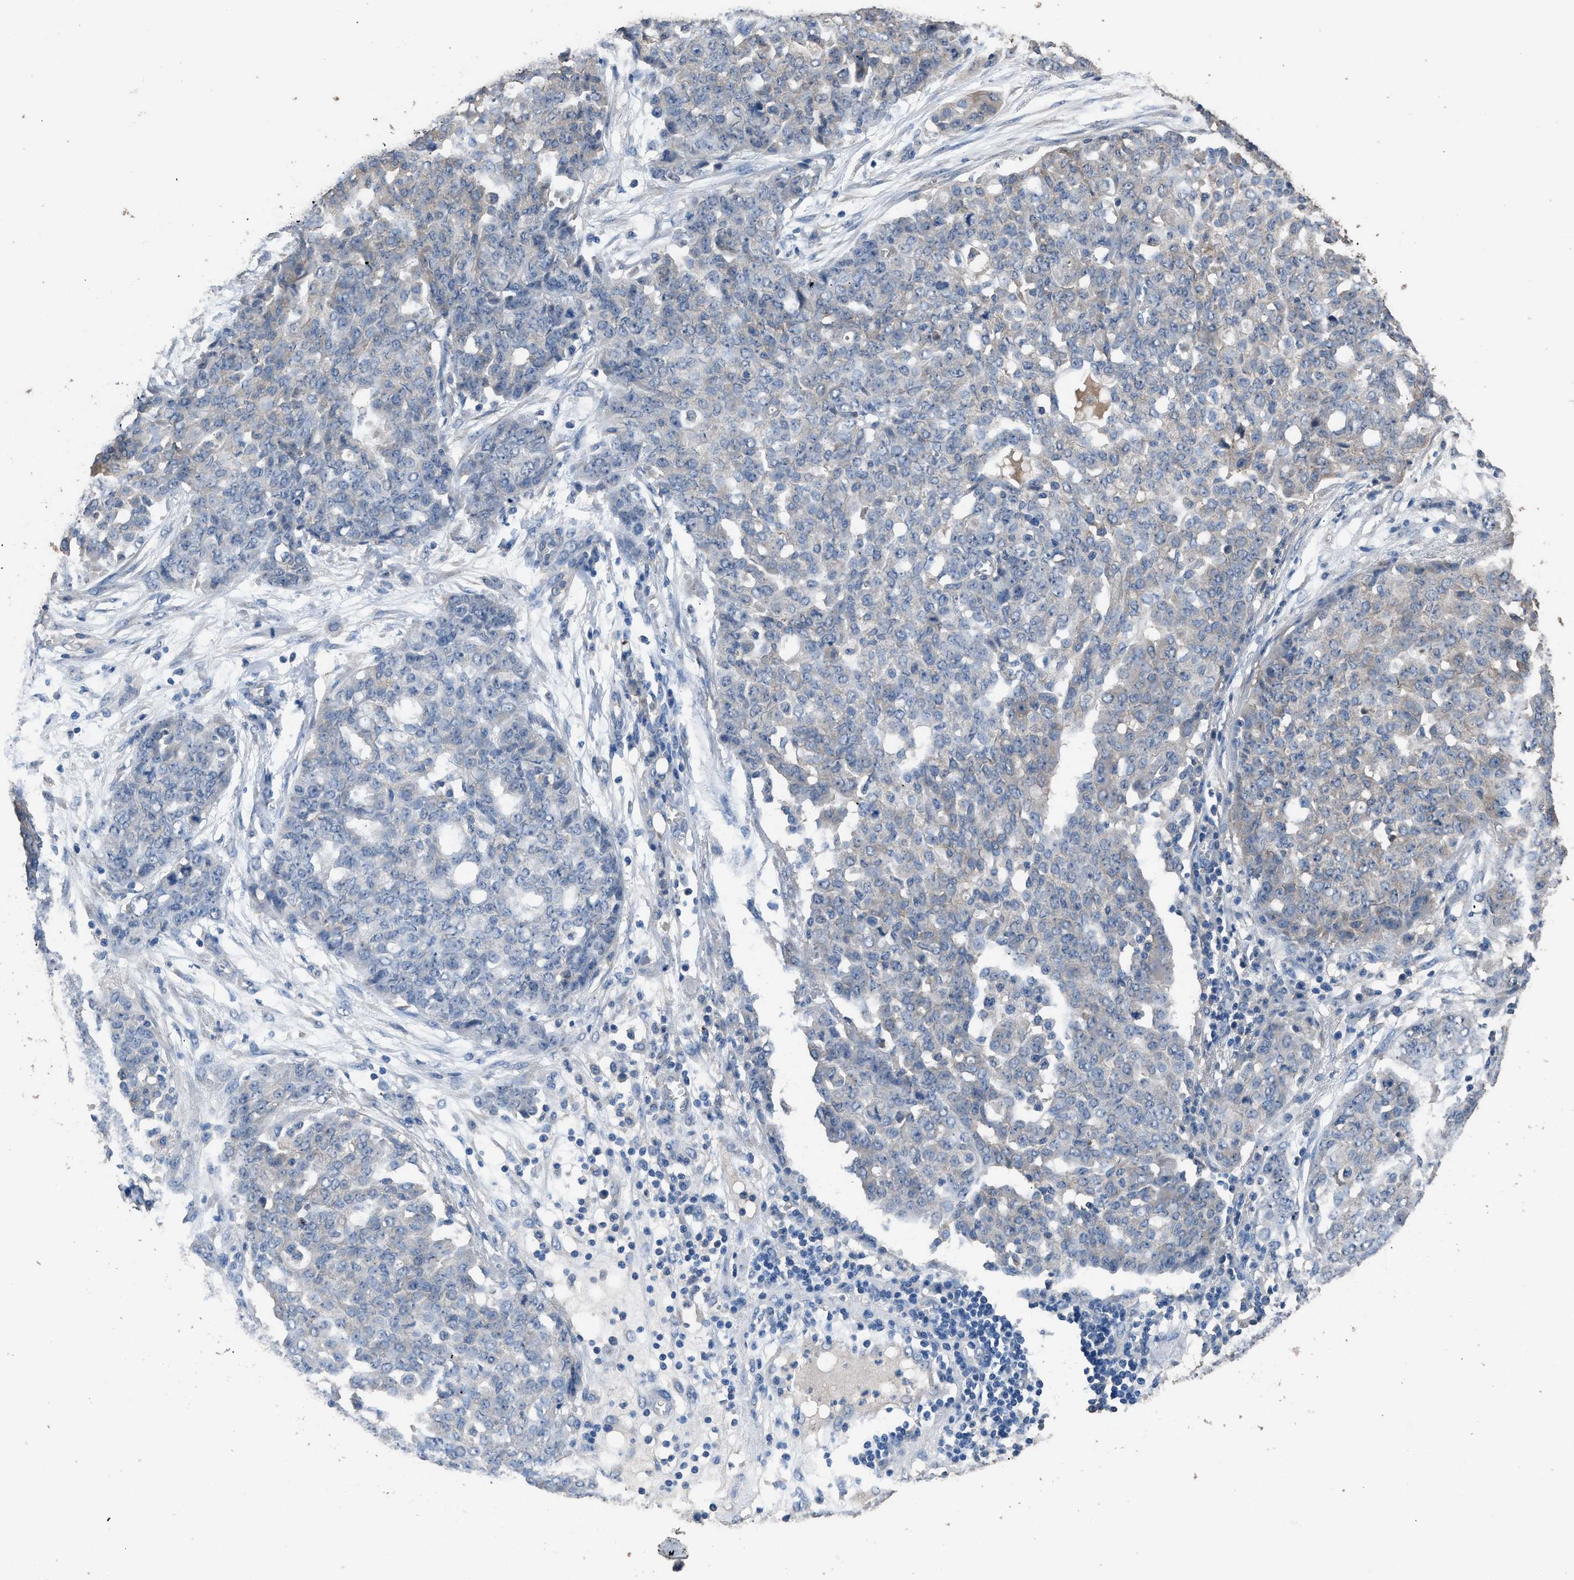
{"staining": {"intensity": "weak", "quantity": "<25%", "location": "cytoplasmic/membranous"}, "tissue": "ovarian cancer", "cell_type": "Tumor cells", "image_type": "cancer", "snomed": [{"axis": "morphology", "description": "Cystadenocarcinoma, serous, NOS"}, {"axis": "topography", "description": "Soft tissue"}, {"axis": "topography", "description": "Ovary"}], "caption": "Immunohistochemistry (IHC) photomicrograph of neoplastic tissue: human serous cystadenocarcinoma (ovarian) stained with DAB demonstrates no significant protein staining in tumor cells.", "gene": "ITSN1", "patient": {"sex": "female", "age": 57}}